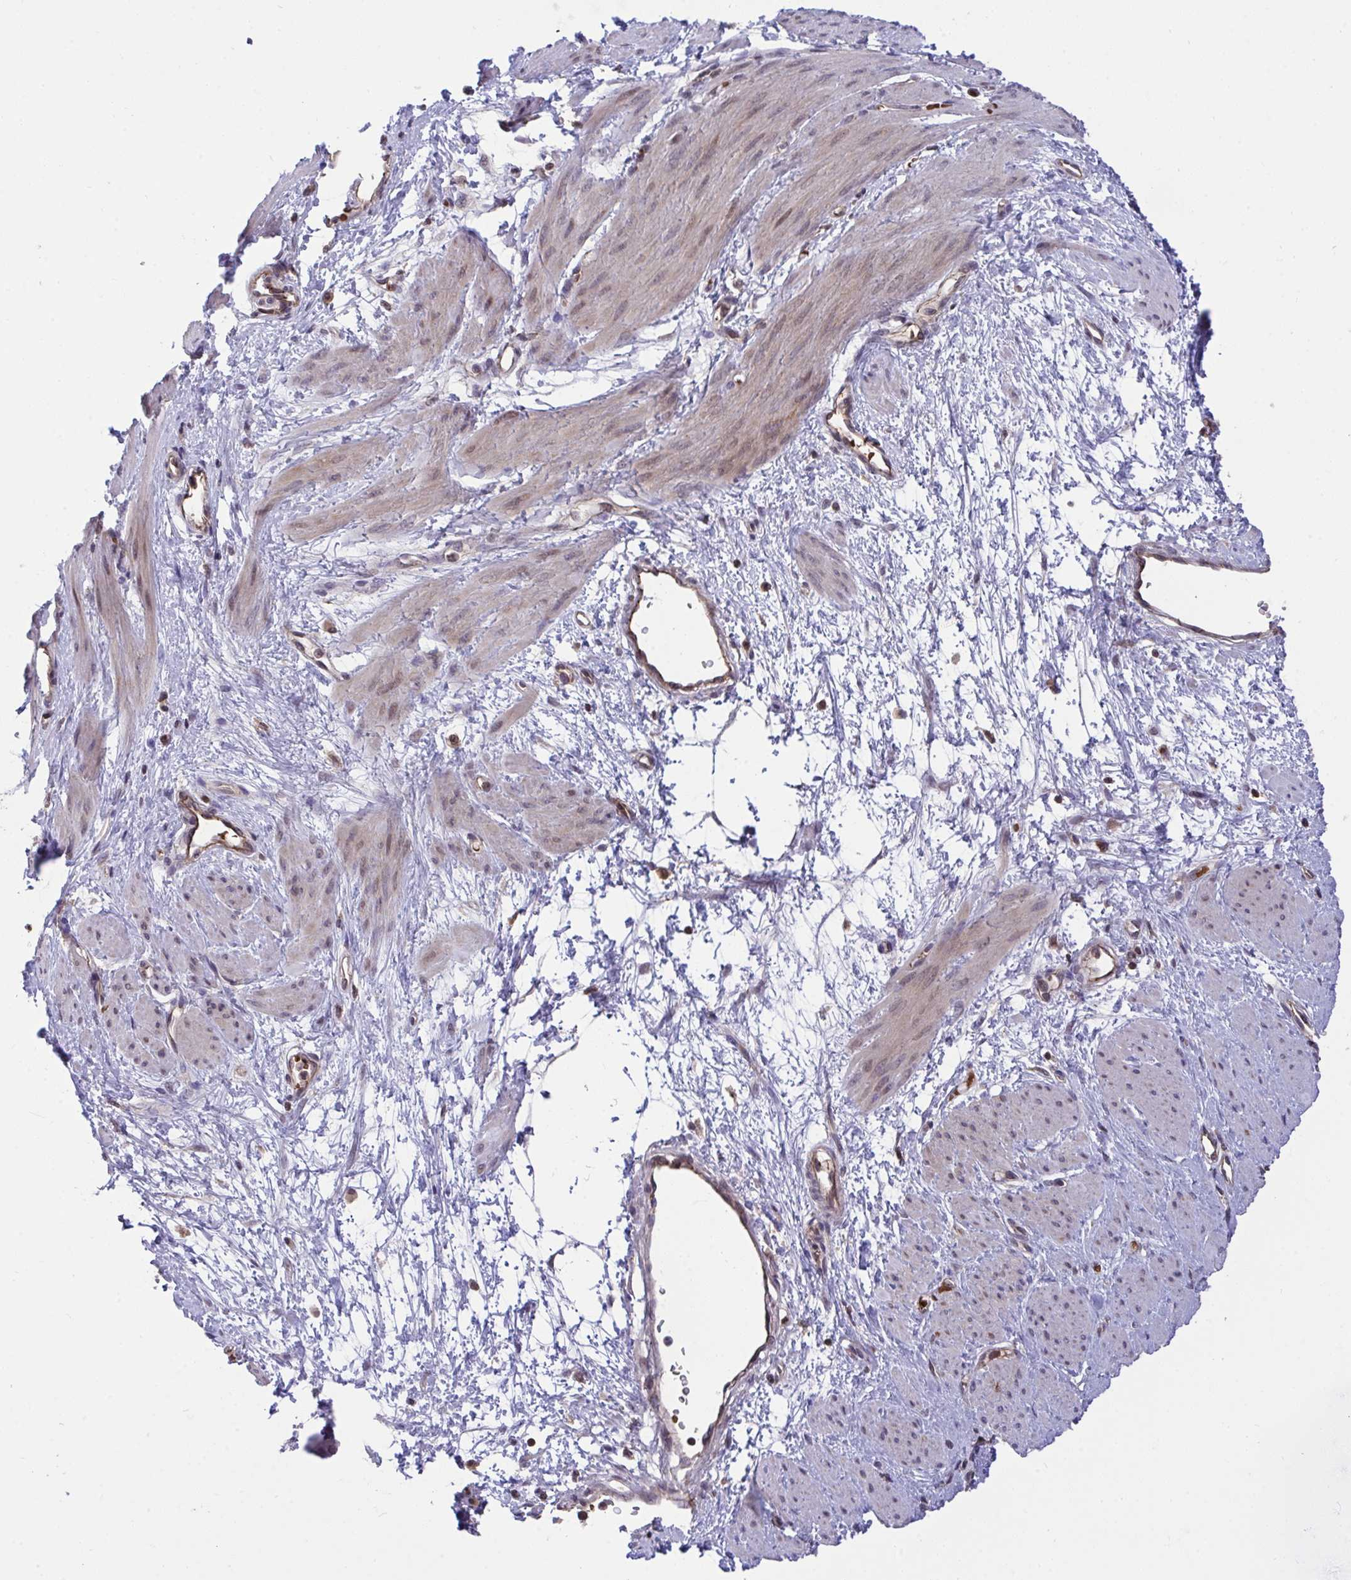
{"staining": {"intensity": "weak", "quantity": "<25%", "location": "cytoplasmic/membranous"}, "tissue": "smooth muscle", "cell_type": "Smooth muscle cells", "image_type": "normal", "snomed": [{"axis": "morphology", "description": "Normal tissue, NOS"}, {"axis": "topography", "description": "Smooth muscle"}, {"axis": "topography", "description": "Uterus"}], "caption": "Immunohistochemistry of normal human smooth muscle exhibits no expression in smooth muscle cells.", "gene": "PPP1CA", "patient": {"sex": "female", "age": 39}}